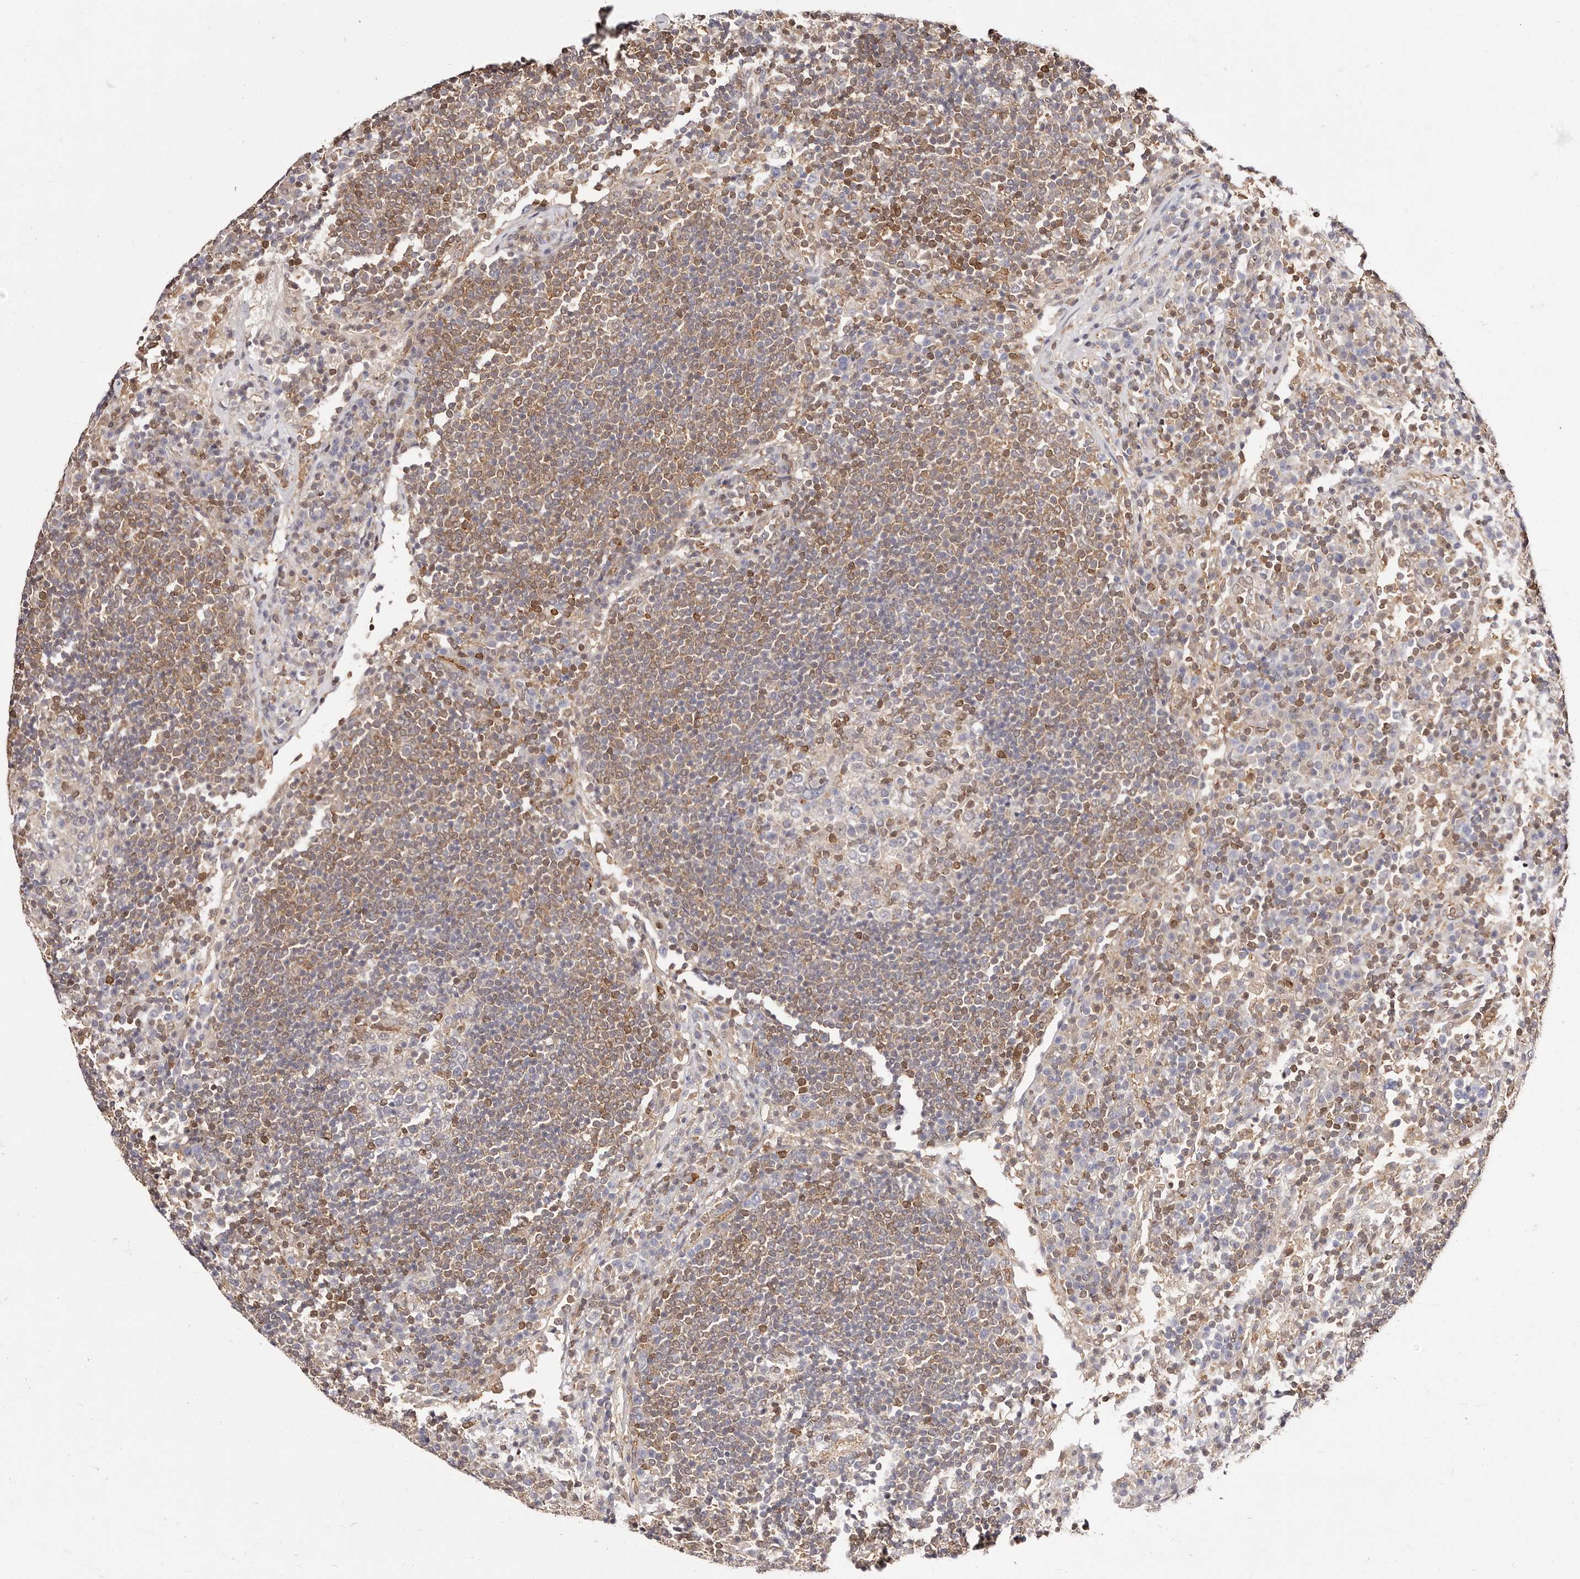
{"staining": {"intensity": "moderate", "quantity": ">75%", "location": "cytoplasmic/membranous"}, "tissue": "lymph node", "cell_type": "Germinal center cells", "image_type": "normal", "snomed": [{"axis": "morphology", "description": "Normal tissue, NOS"}, {"axis": "topography", "description": "Lymph node"}], "caption": "This image exhibits benign lymph node stained with immunohistochemistry (IHC) to label a protein in brown. The cytoplasmic/membranous of germinal center cells show moderate positivity for the protein. Nuclei are counter-stained blue.", "gene": "STAT5A", "patient": {"sex": "female", "age": 53}}